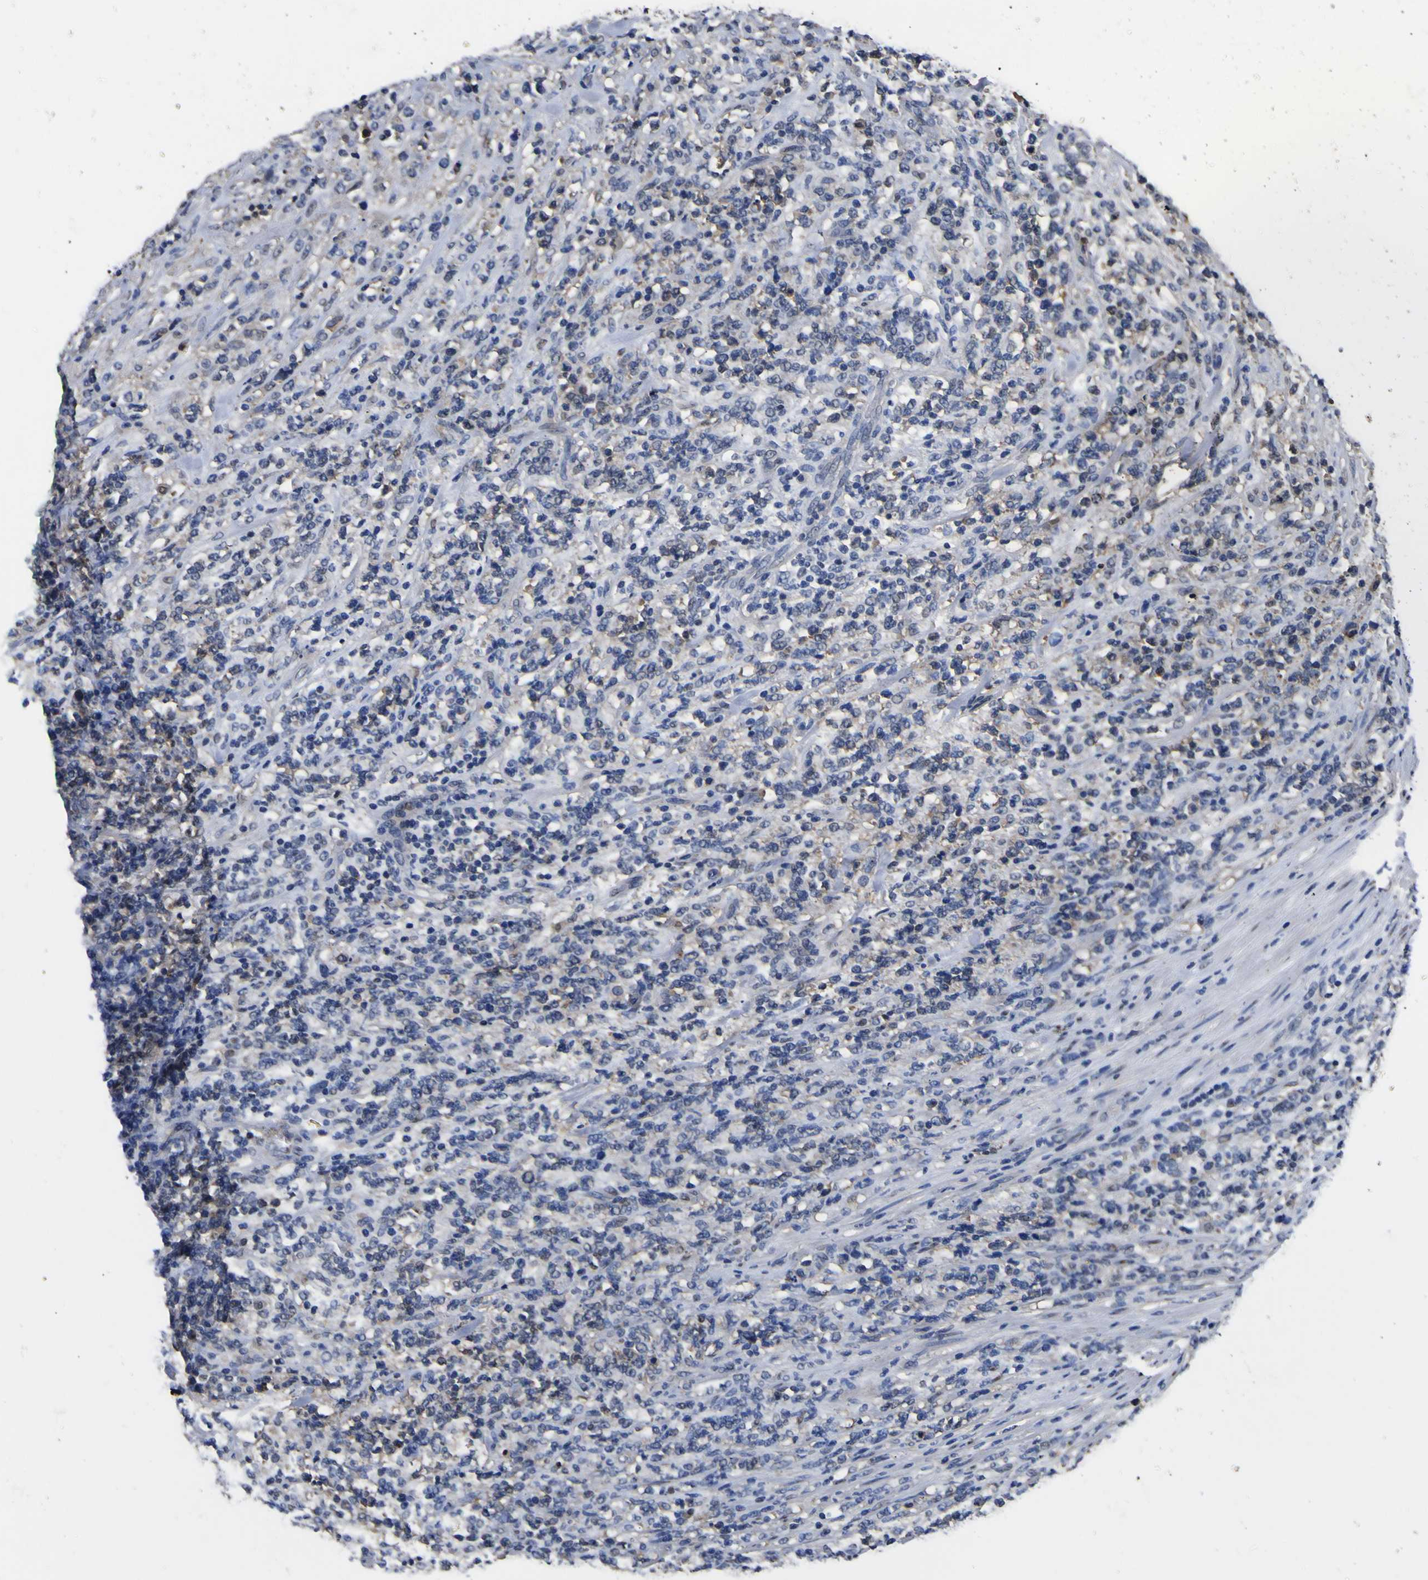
{"staining": {"intensity": "negative", "quantity": "none", "location": "none"}, "tissue": "lymphoma", "cell_type": "Tumor cells", "image_type": "cancer", "snomed": [{"axis": "morphology", "description": "Malignant lymphoma, non-Hodgkin's type, High grade"}, {"axis": "topography", "description": "Soft tissue"}], "caption": "The photomicrograph demonstrates no staining of tumor cells in high-grade malignant lymphoma, non-Hodgkin's type.", "gene": "FAM110B", "patient": {"sex": "male", "age": 18}}